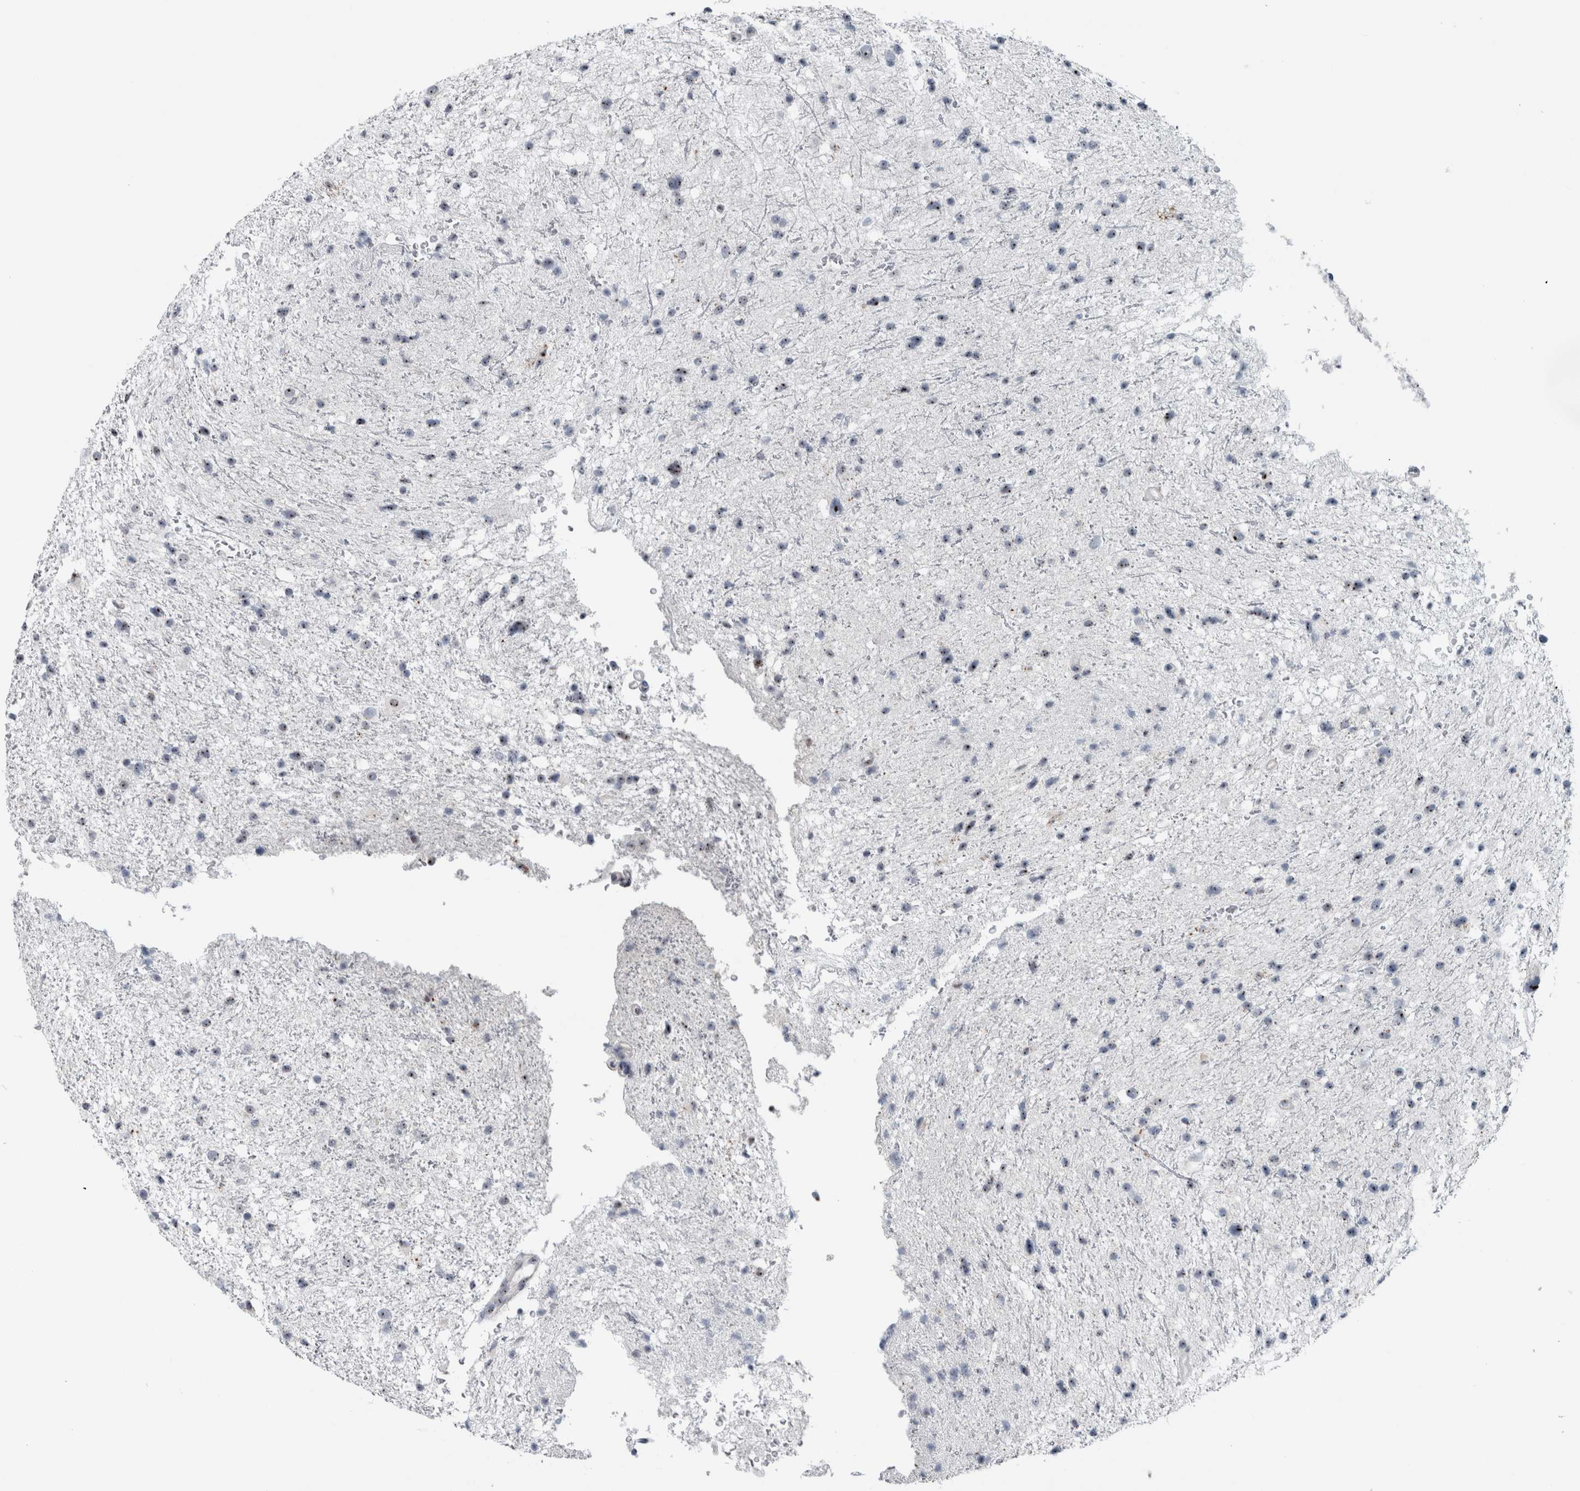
{"staining": {"intensity": "weak", "quantity": "25%-75%", "location": "nuclear"}, "tissue": "glioma", "cell_type": "Tumor cells", "image_type": "cancer", "snomed": [{"axis": "morphology", "description": "Glioma, malignant, Low grade"}, {"axis": "topography", "description": "Brain"}], "caption": "Glioma was stained to show a protein in brown. There is low levels of weak nuclear staining in approximately 25%-75% of tumor cells.", "gene": "UTP6", "patient": {"sex": "female", "age": 37}}